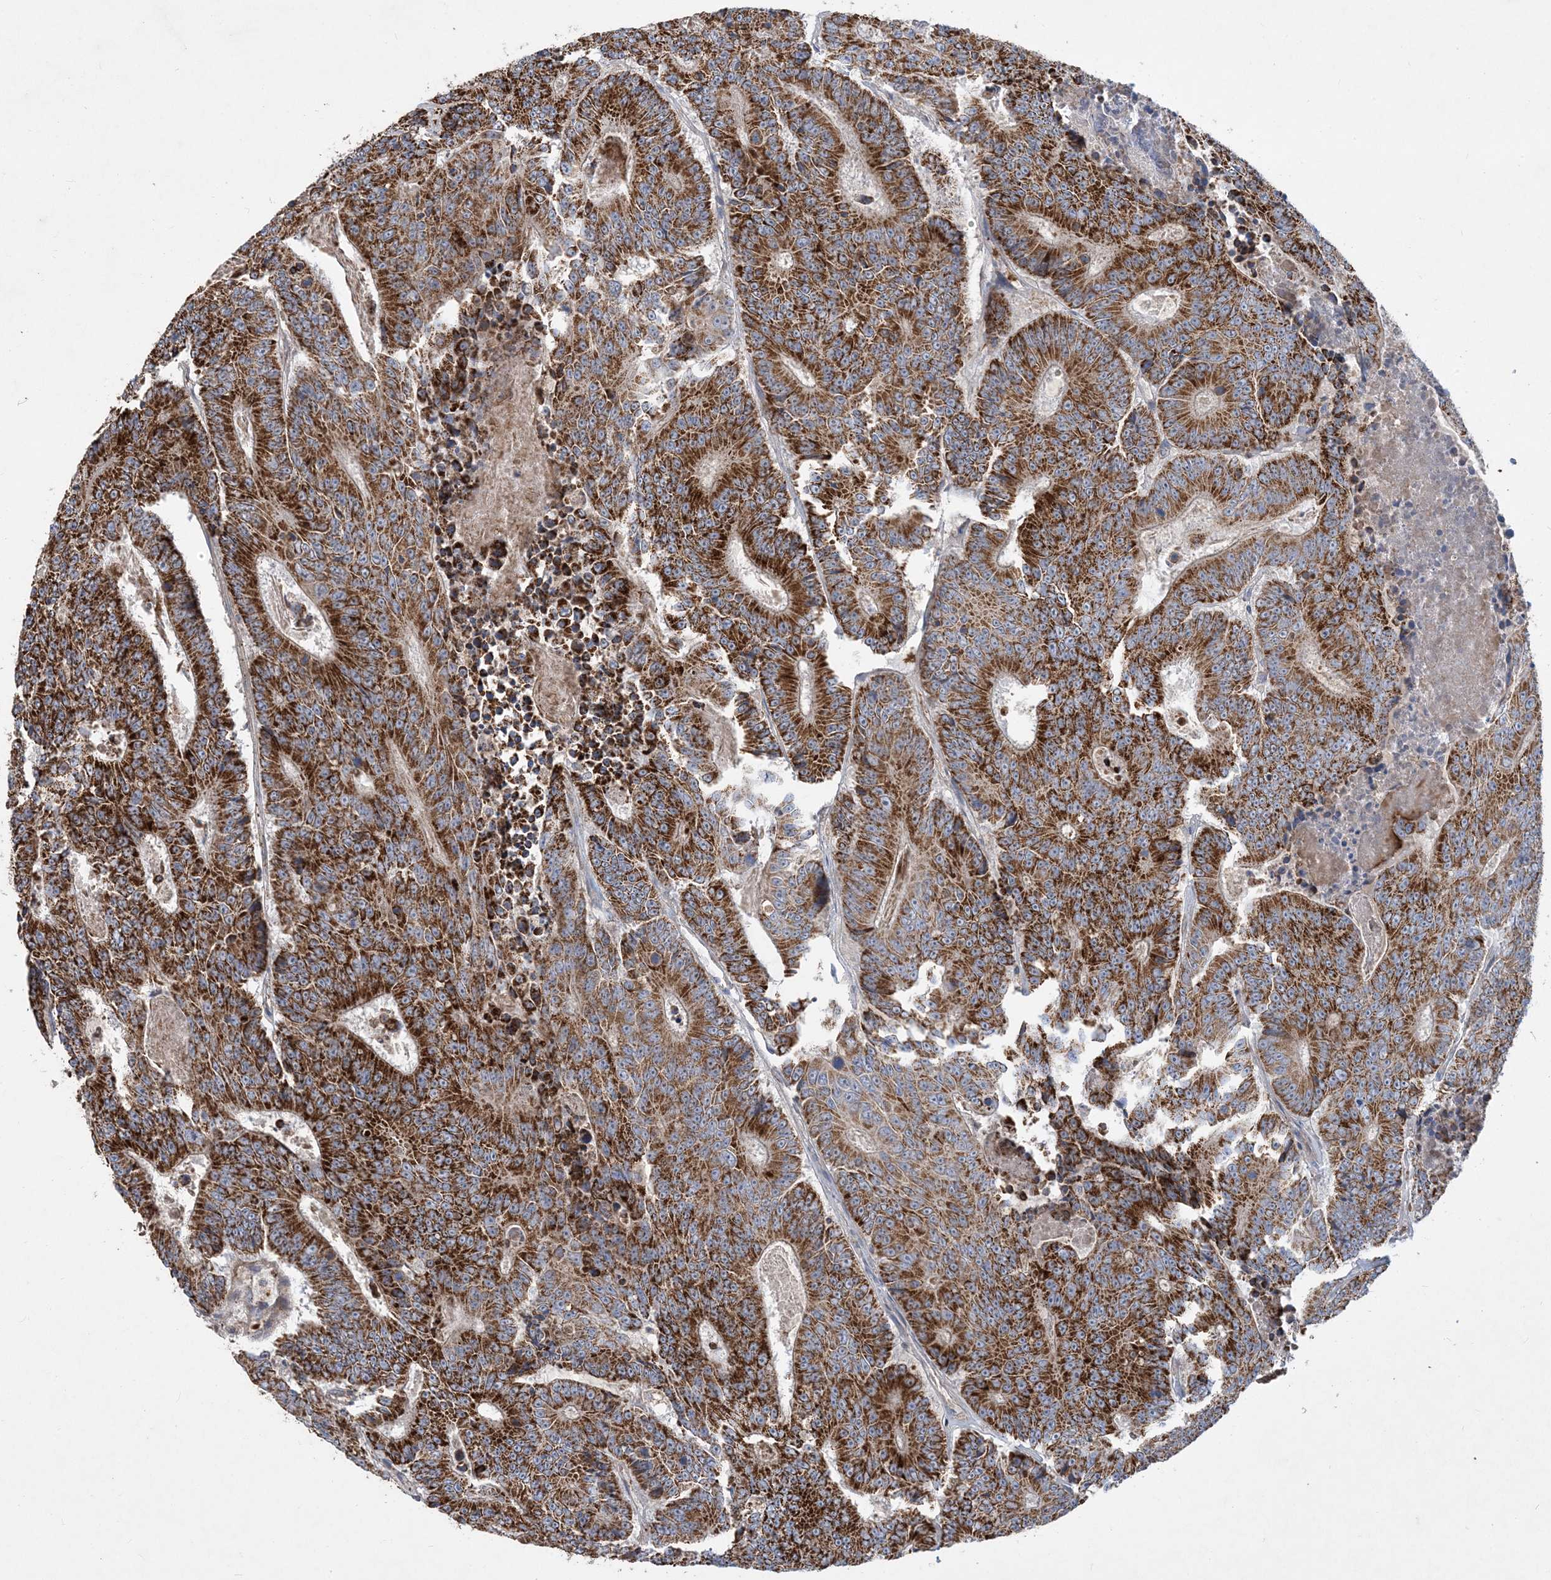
{"staining": {"intensity": "strong", "quantity": ">75%", "location": "cytoplasmic/membranous"}, "tissue": "colorectal cancer", "cell_type": "Tumor cells", "image_type": "cancer", "snomed": [{"axis": "morphology", "description": "Adenocarcinoma, NOS"}, {"axis": "topography", "description": "Colon"}], "caption": "A brown stain highlights strong cytoplasmic/membranous expression of a protein in colorectal cancer (adenocarcinoma) tumor cells. The protein is stained brown, and the nuclei are stained in blue (DAB (3,3'-diaminobenzidine) IHC with brightfield microscopy, high magnification).", "gene": "ECHDC1", "patient": {"sex": "male", "age": 83}}